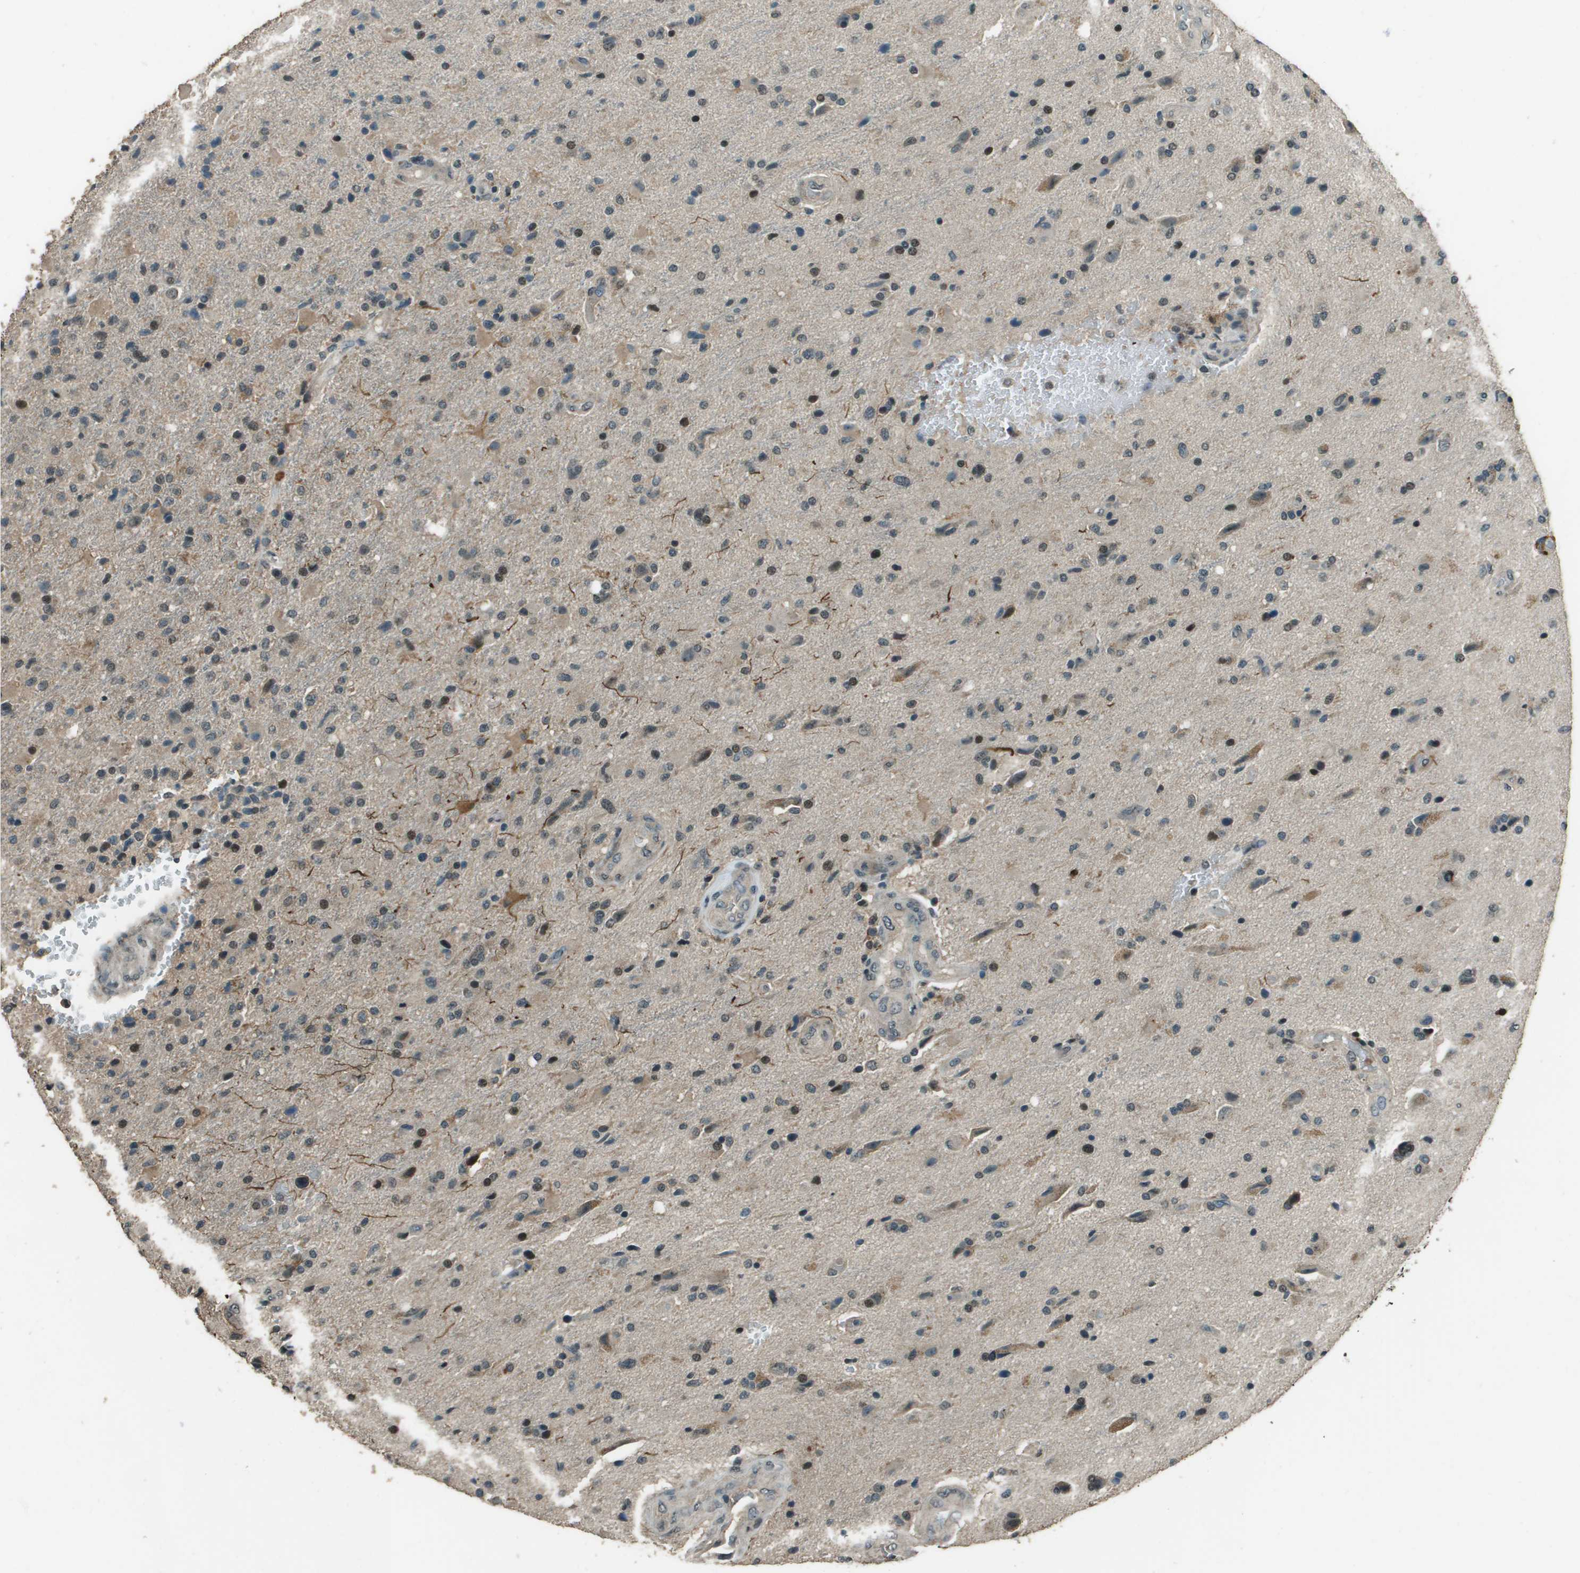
{"staining": {"intensity": "weak", "quantity": "25%-75%", "location": "cytoplasmic/membranous,nuclear"}, "tissue": "glioma", "cell_type": "Tumor cells", "image_type": "cancer", "snomed": [{"axis": "morphology", "description": "Glioma, malignant, High grade"}, {"axis": "topography", "description": "Brain"}], "caption": "The histopathology image demonstrates a brown stain indicating the presence of a protein in the cytoplasmic/membranous and nuclear of tumor cells in malignant glioma (high-grade).", "gene": "SDC3", "patient": {"sex": "male", "age": 72}}